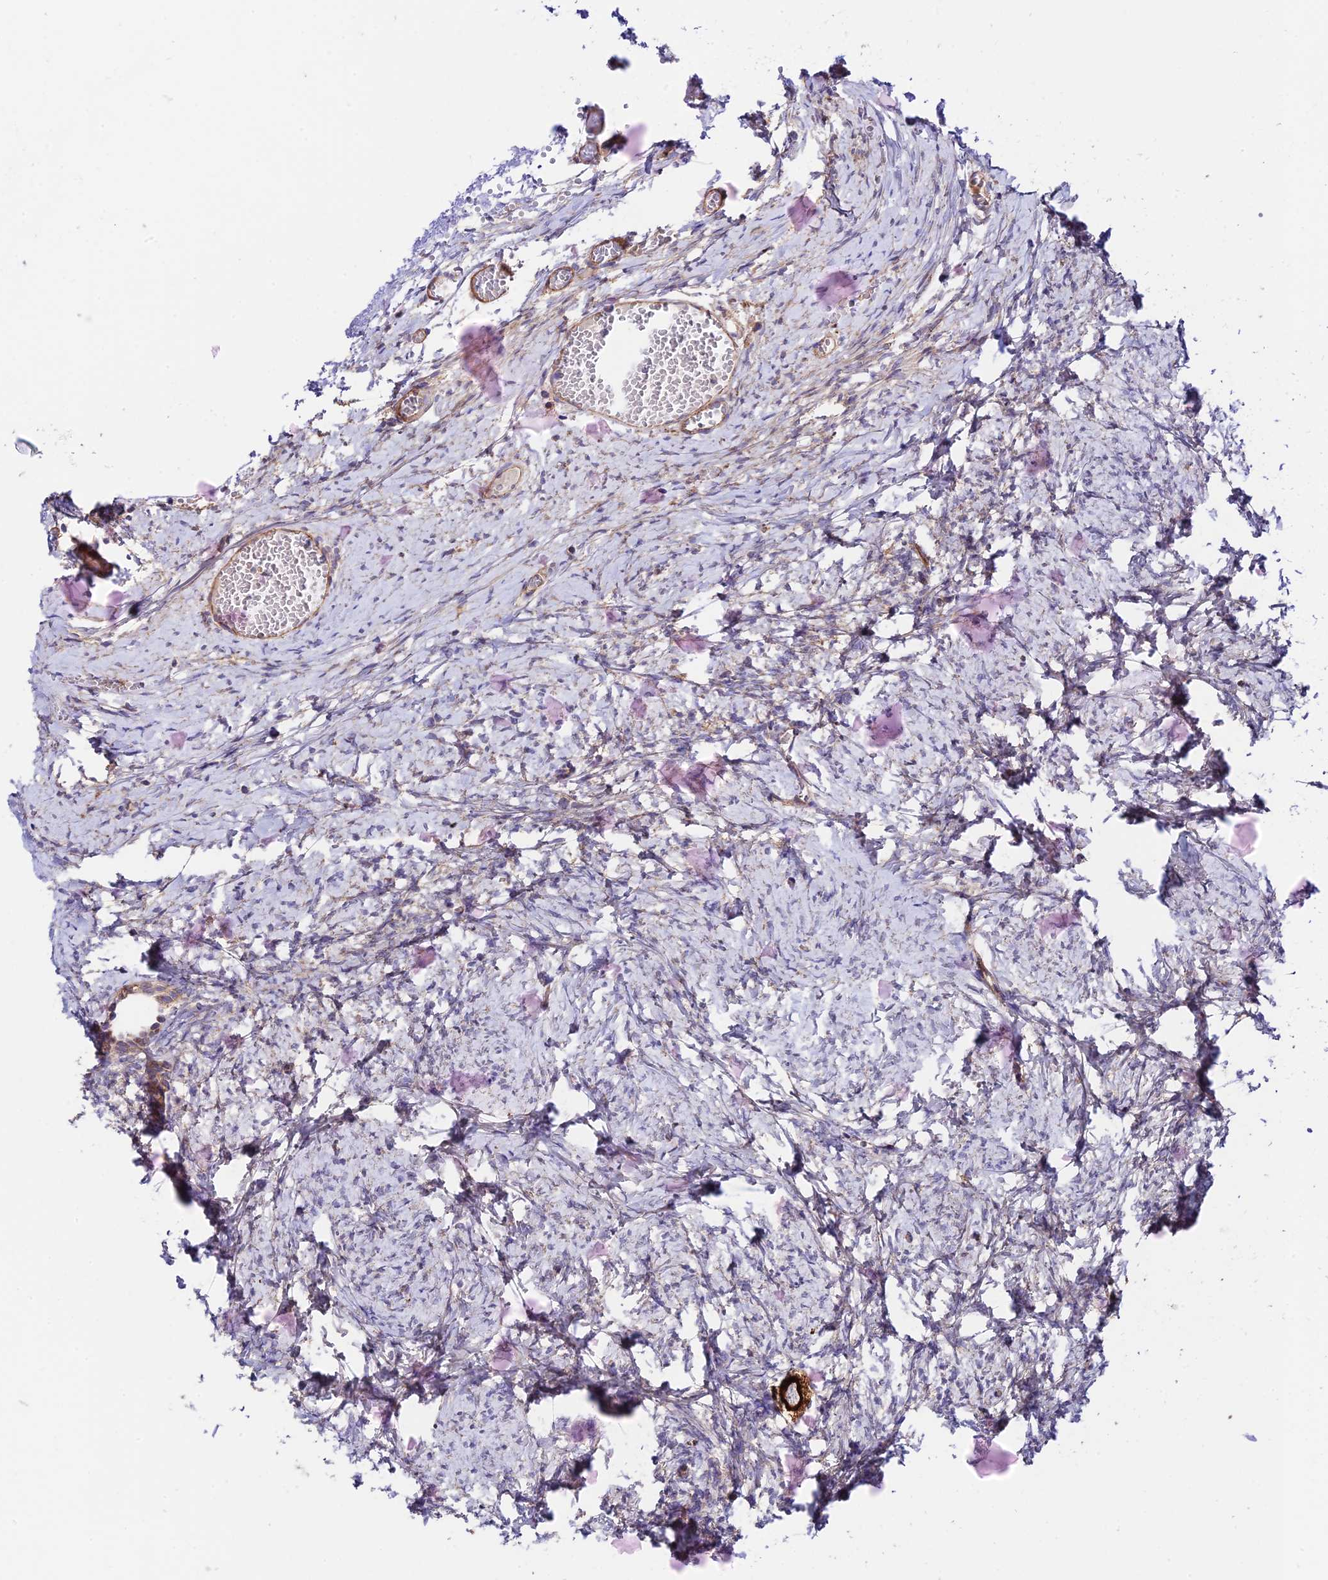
{"staining": {"intensity": "strong", "quantity": ">75%", "location": "cytoplasmic/membranous"}, "tissue": "ovary", "cell_type": "Follicle cells", "image_type": "normal", "snomed": [{"axis": "morphology", "description": "Normal tissue, NOS"}, {"axis": "topography", "description": "Ovary"}], "caption": "A high-resolution photomicrograph shows immunohistochemistry staining of unremarkable ovary, which shows strong cytoplasmic/membranous staining in approximately >75% of follicle cells. The protein is stained brown, and the nuclei are stained in blue (DAB (3,3'-diaminobenzidine) IHC with brightfield microscopy, high magnification).", "gene": "VPS13C", "patient": {"sex": "female", "age": 27}}